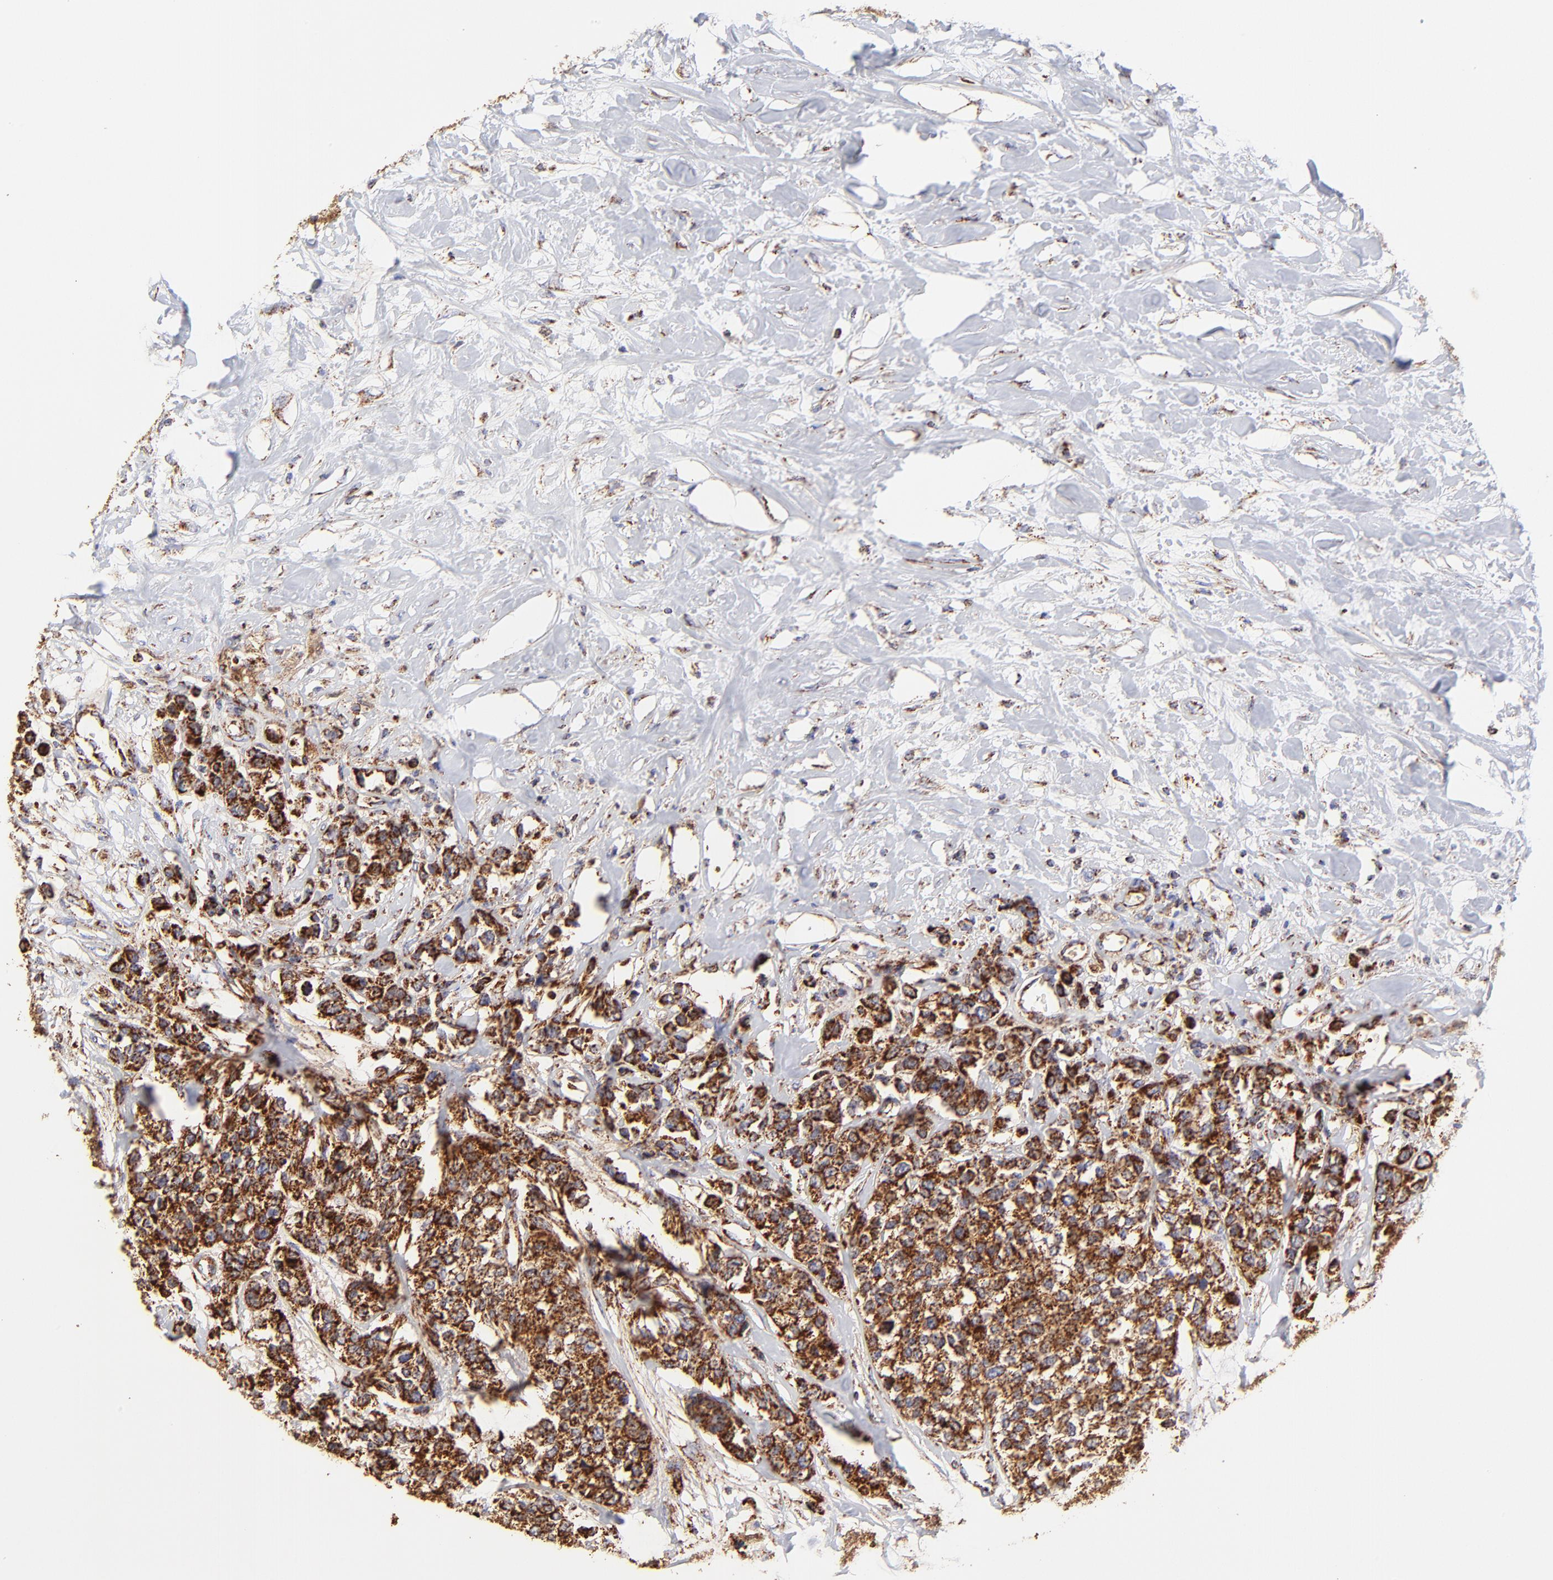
{"staining": {"intensity": "moderate", "quantity": ">75%", "location": "cytoplasmic/membranous"}, "tissue": "breast cancer", "cell_type": "Tumor cells", "image_type": "cancer", "snomed": [{"axis": "morphology", "description": "Duct carcinoma"}, {"axis": "topography", "description": "Breast"}], "caption": "Invasive ductal carcinoma (breast) stained for a protein (brown) demonstrates moderate cytoplasmic/membranous positive positivity in about >75% of tumor cells.", "gene": "ECH1", "patient": {"sex": "female", "age": 51}}